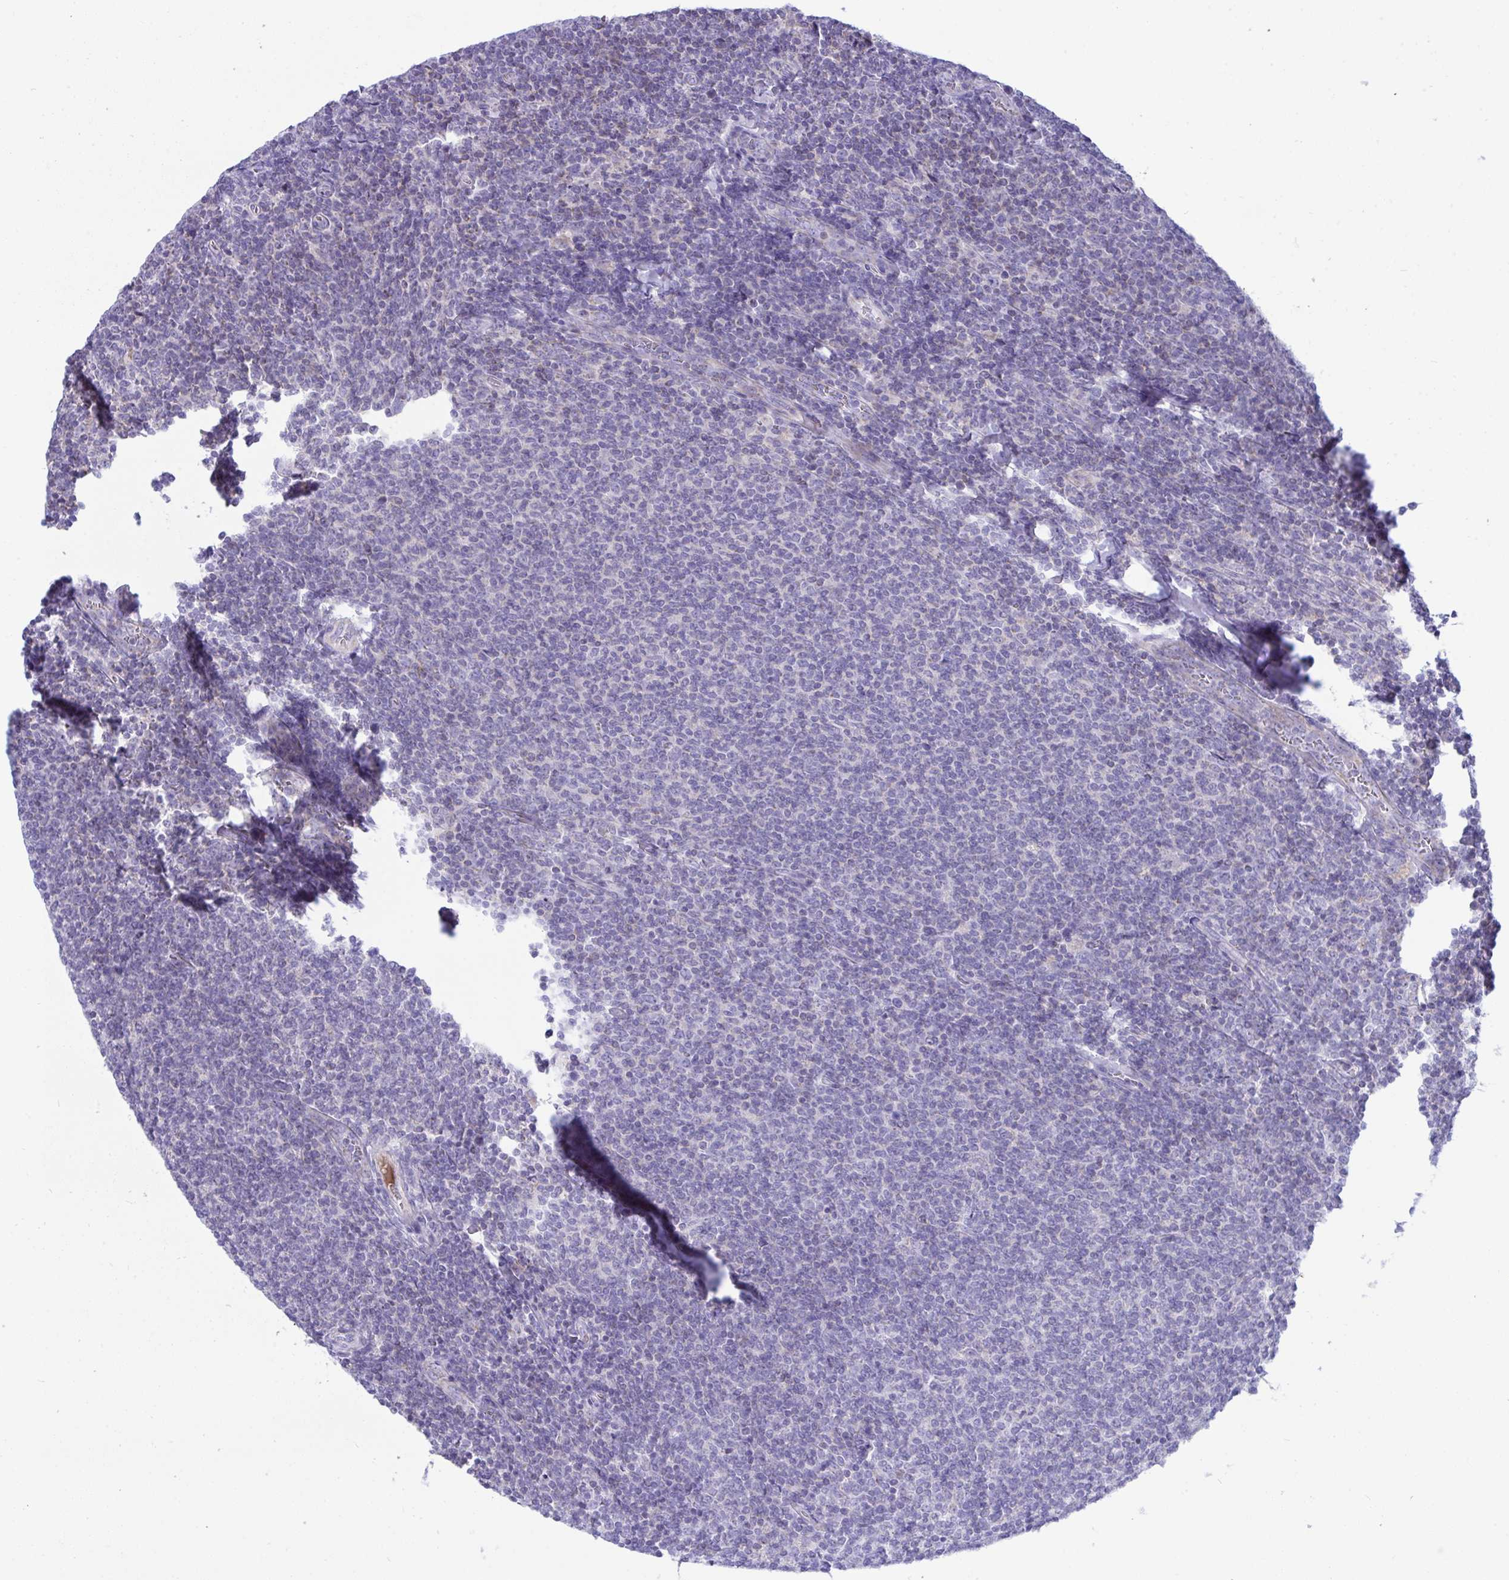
{"staining": {"intensity": "negative", "quantity": "none", "location": "none"}, "tissue": "lymphoma", "cell_type": "Tumor cells", "image_type": "cancer", "snomed": [{"axis": "morphology", "description": "Malignant lymphoma, non-Hodgkin's type, Low grade"}, {"axis": "topography", "description": "Lymph node"}], "caption": "Immunohistochemistry (IHC) image of human lymphoma stained for a protein (brown), which reveals no expression in tumor cells.", "gene": "PLA2G12B", "patient": {"sex": "male", "age": 52}}